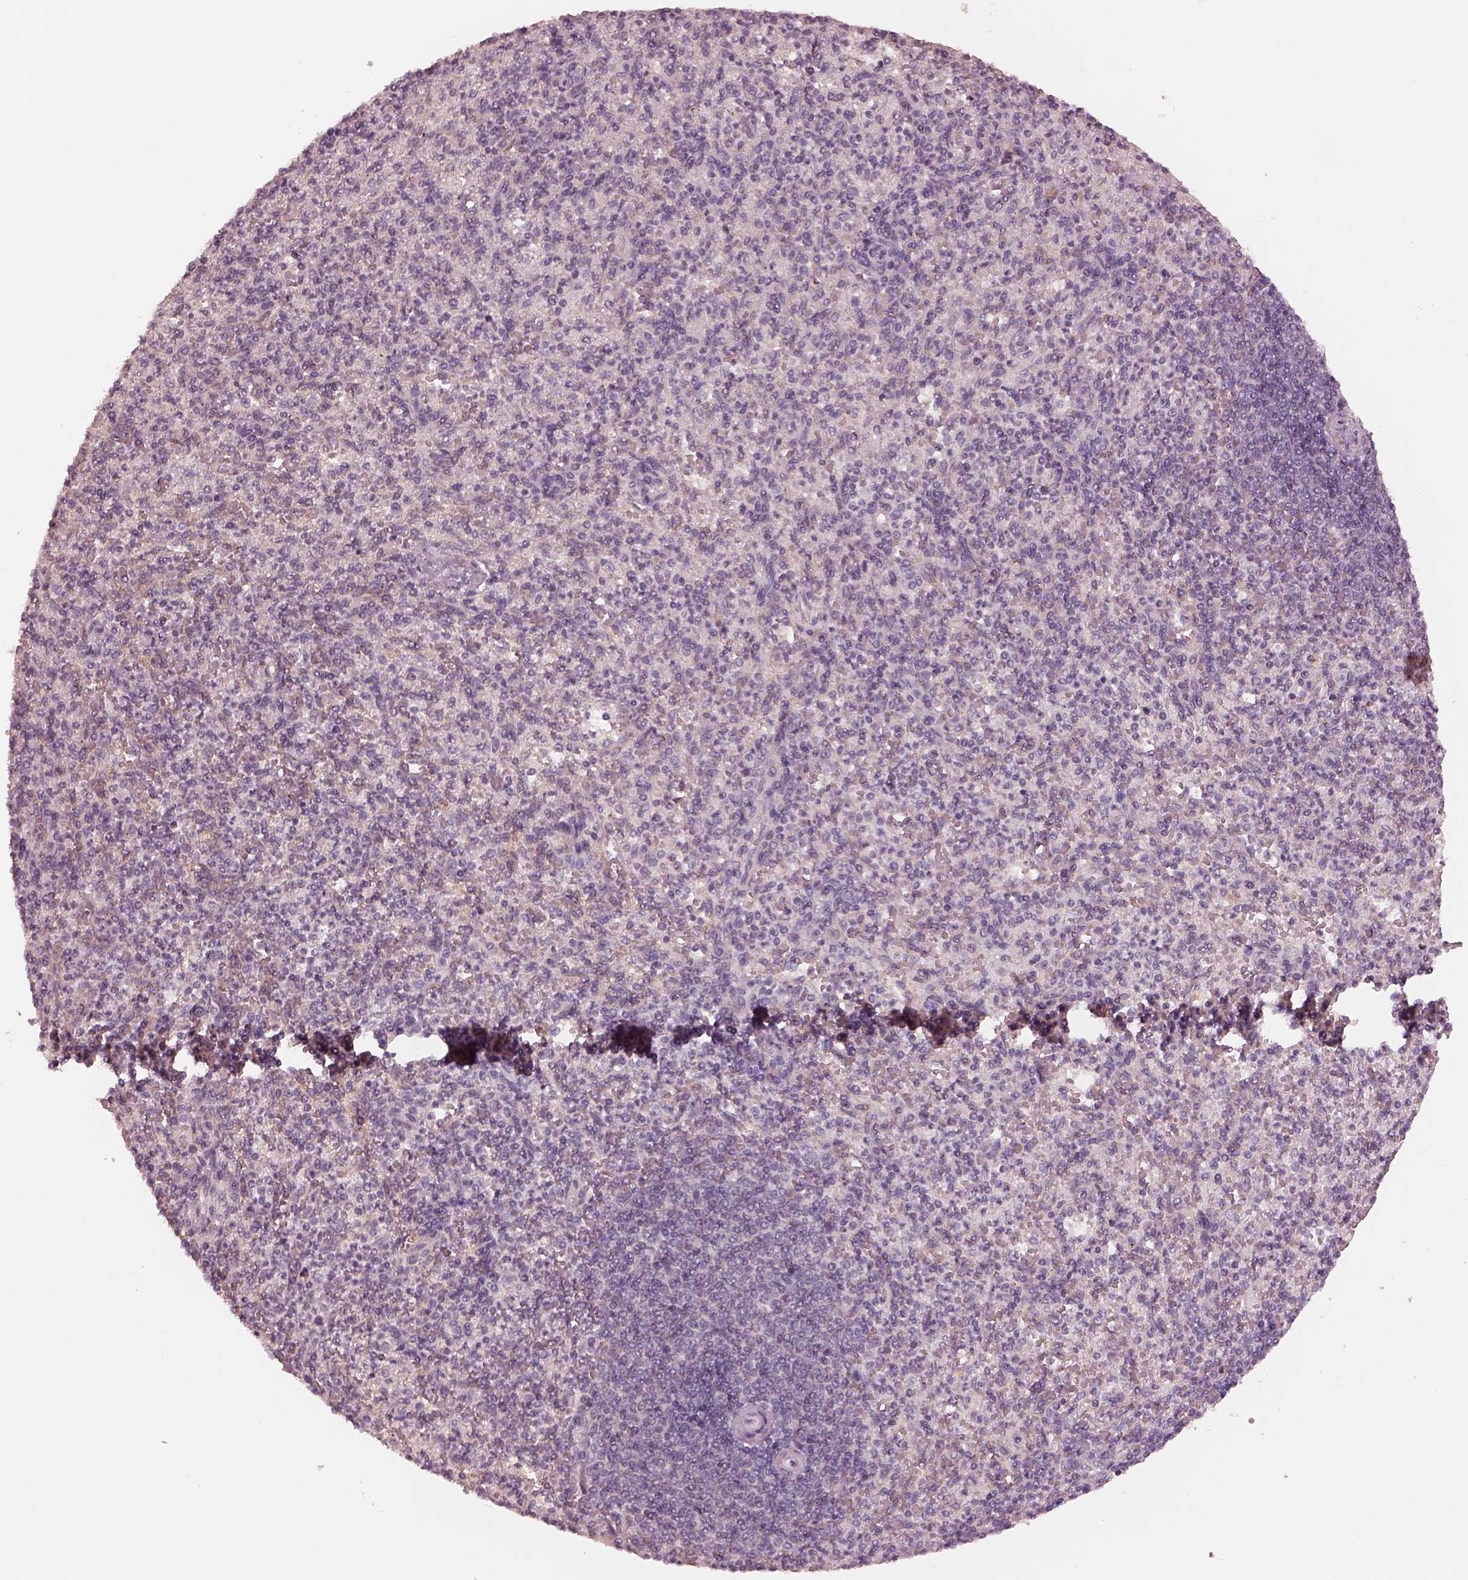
{"staining": {"intensity": "moderate", "quantity": "<25%", "location": "cytoplasmic/membranous"}, "tissue": "spleen", "cell_type": "Cells in red pulp", "image_type": "normal", "snomed": [{"axis": "morphology", "description": "Normal tissue, NOS"}, {"axis": "topography", "description": "Spleen"}], "caption": "An immunohistochemistry image of unremarkable tissue is shown. Protein staining in brown labels moderate cytoplasmic/membranous positivity in spleen within cells in red pulp. The staining is performed using DAB brown chromogen to label protein expression. The nuclei are counter-stained blue using hematoxylin.", "gene": "PRKACG", "patient": {"sex": "female", "age": 74}}